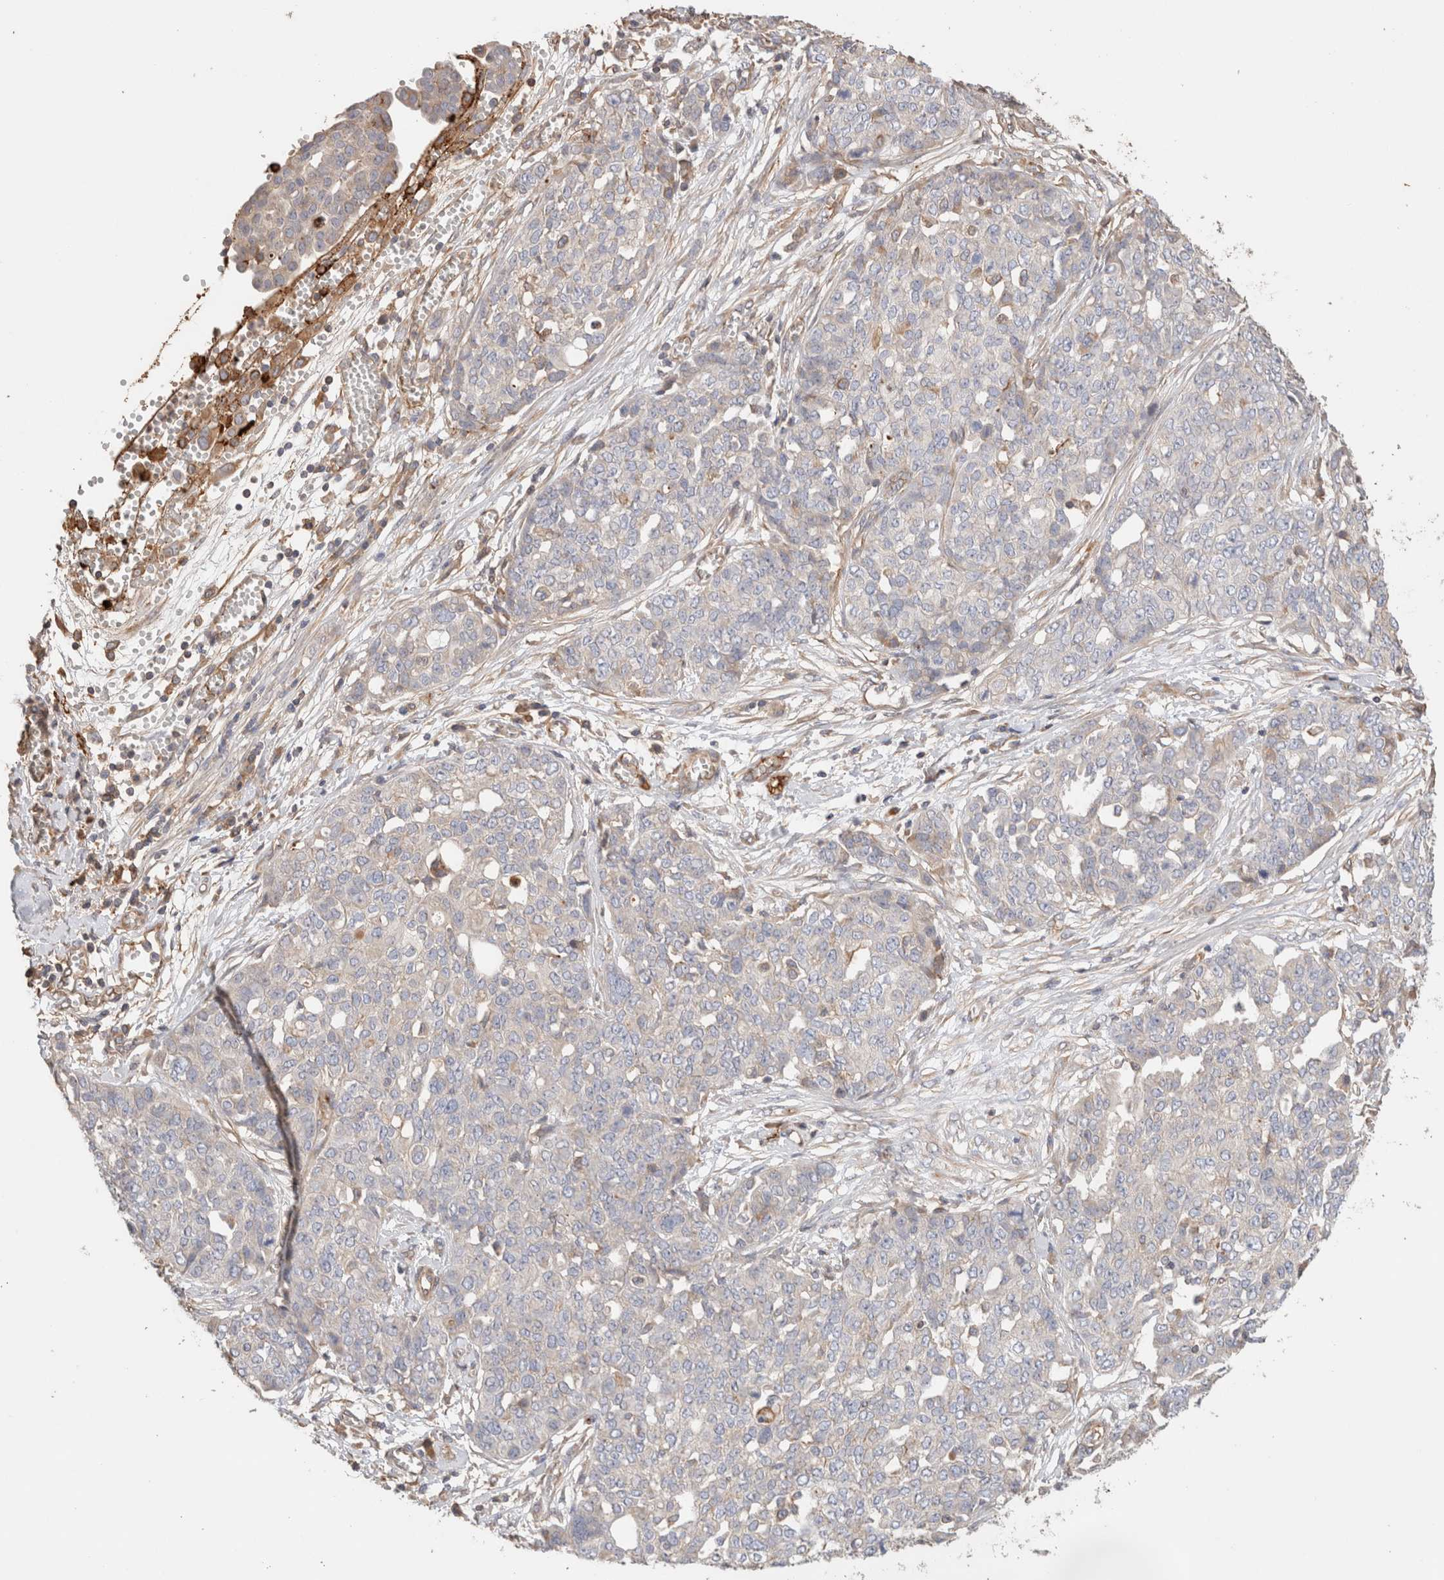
{"staining": {"intensity": "negative", "quantity": "none", "location": "none"}, "tissue": "ovarian cancer", "cell_type": "Tumor cells", "image_type": "cancer", "snomed": [{"axis": "morphology", "description": "Cystadenocarcinoma, serous, NOS"}, {"axis": "topography", "description": "Soft tissue"}, {"axis": "topography", "description": "Ovary"}], "caption": "Human serous cystadenocarcinoma (ovarian) stained for a protein using immunohistochemistry demonstrates no staining in tumor cells.", "gene": "PROS1", "patient": {"sex": "female", "age": 57}}